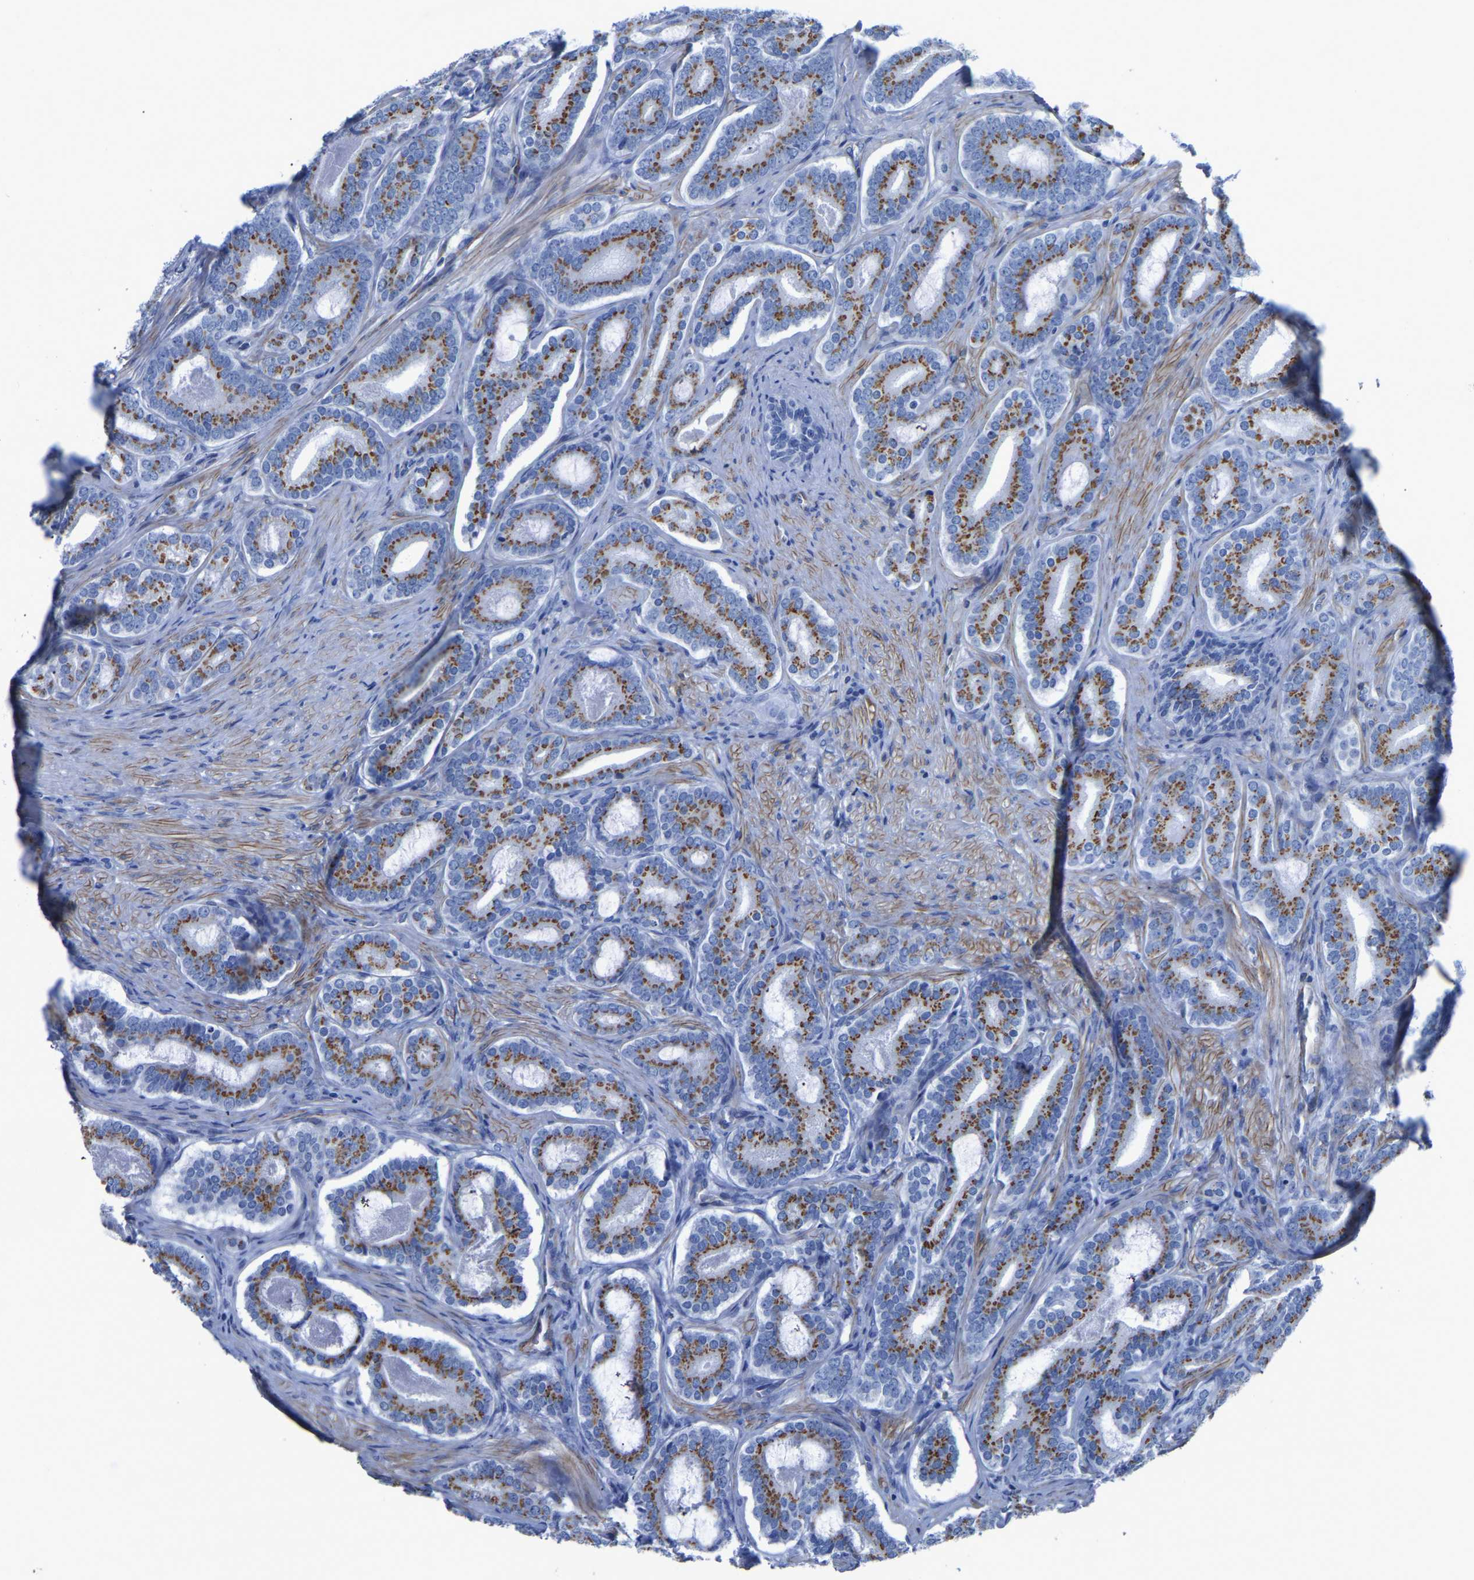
{"staining": {"intensity": "moderate", "quantity": ">75%", "location": "cytoplasmic/membranous"}, "tissue": "prostate cancer", "cell_type": "Tumor cells", "image_type": "cancer", "snomed": [{"axis": "morphology", "description": "Adenocarcinoma, High grade"}, {"axis": "topography", "description": "Prostate"}], "caption": "High-grade adenocarcinoma (prostate) stained with a protein marker demonstrates moderate staining in tumor cells.", "gene": "SLC45A3", "patient": {"sex": "male", "age": 60}}